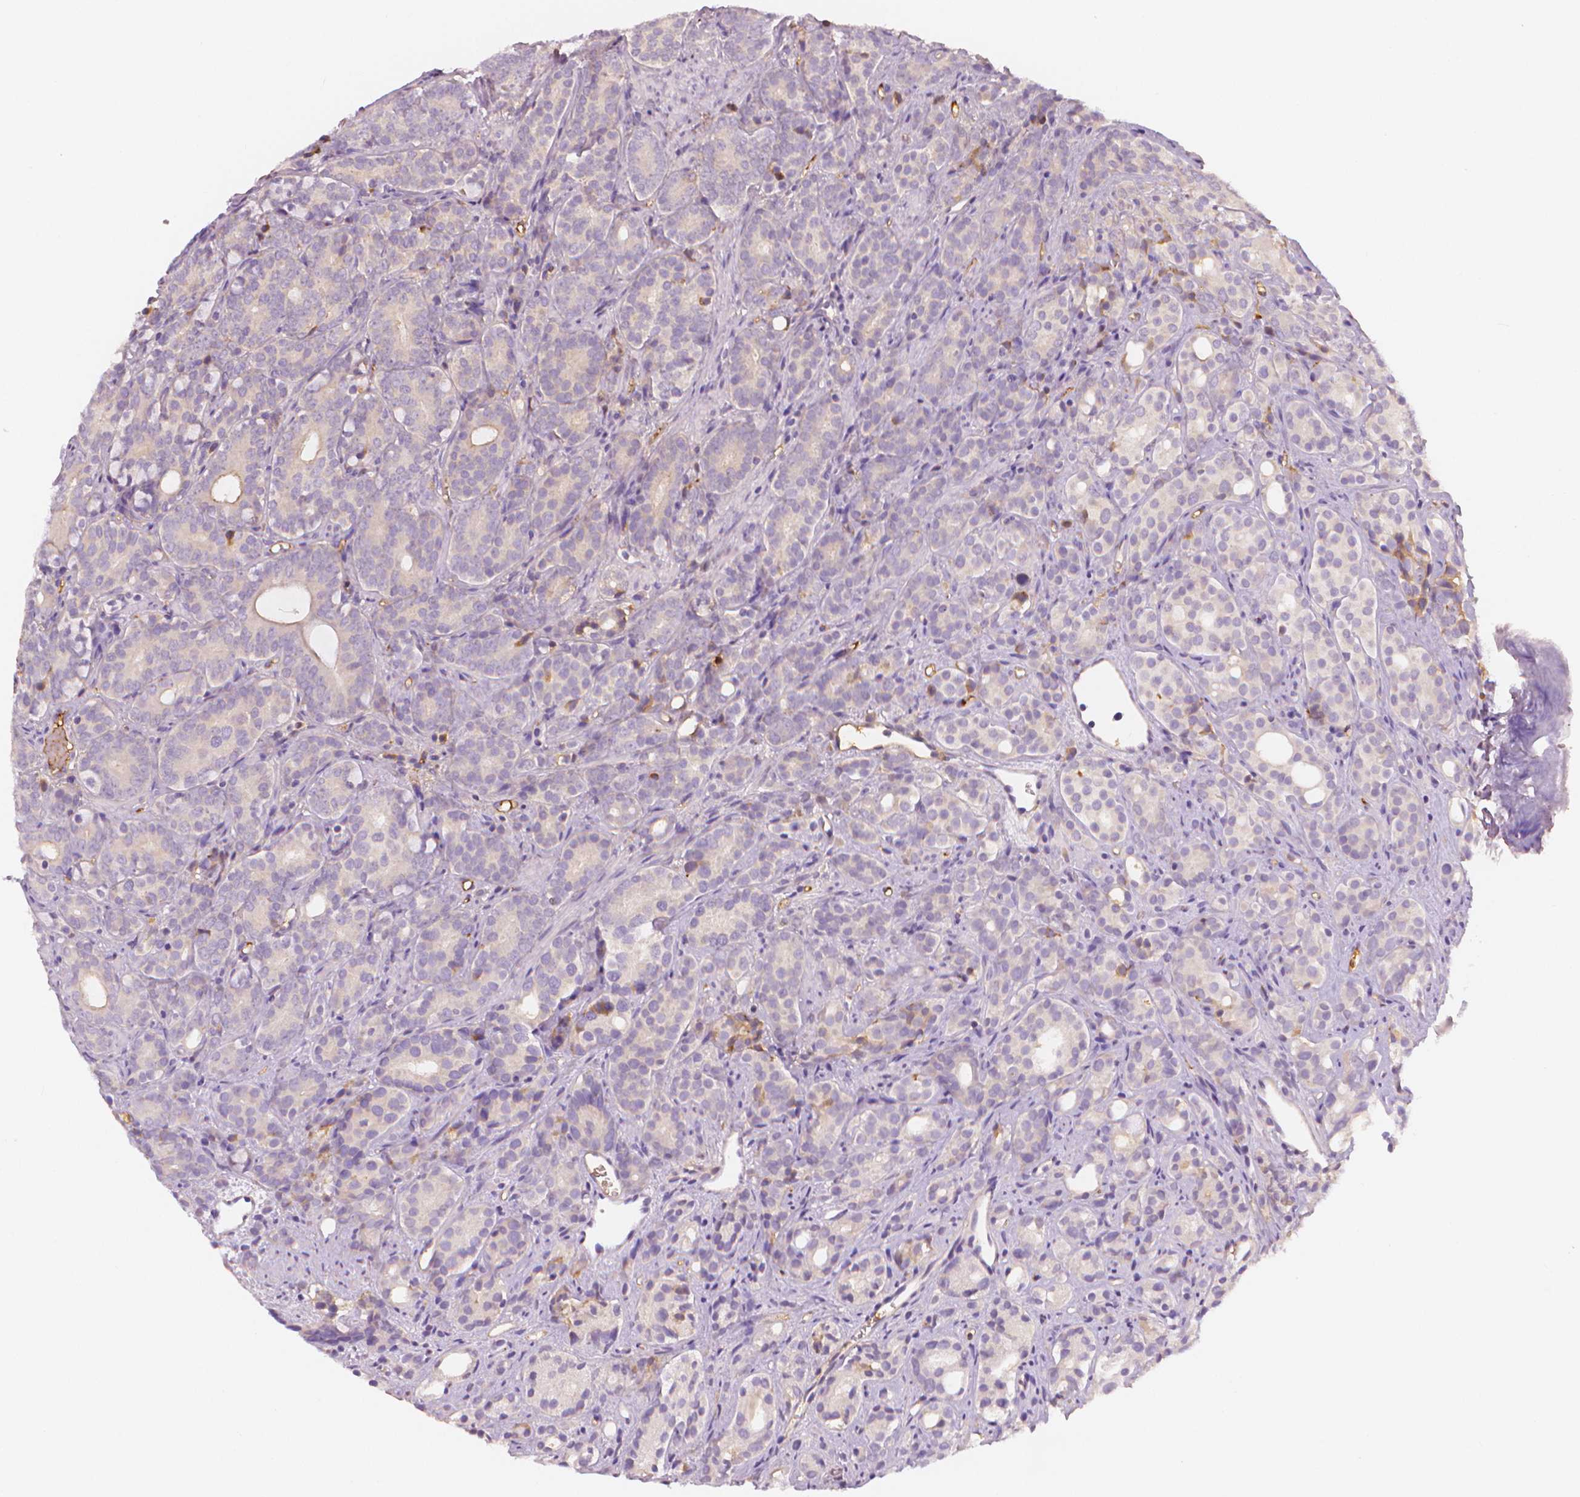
{"staining": {"intensity": "negative", "quantity": "none", "location": "none"}, "tissue": "prostate cancer", "cell_type": "Tumor cells", "image_type": "cancer", "snomed": [{"axis": "morphology", "description": "Adenocarcinoma, High grade"}, {"axis": "topography", "description": "Prostate"}], "caption": "Human prostate cancer (adenocarcinoma (high-grade)) stained for a protein using IHC exhibits no expression in tumor cells.", "gene": "APOA4", "patient": {"sex": "male", "age": 84}}